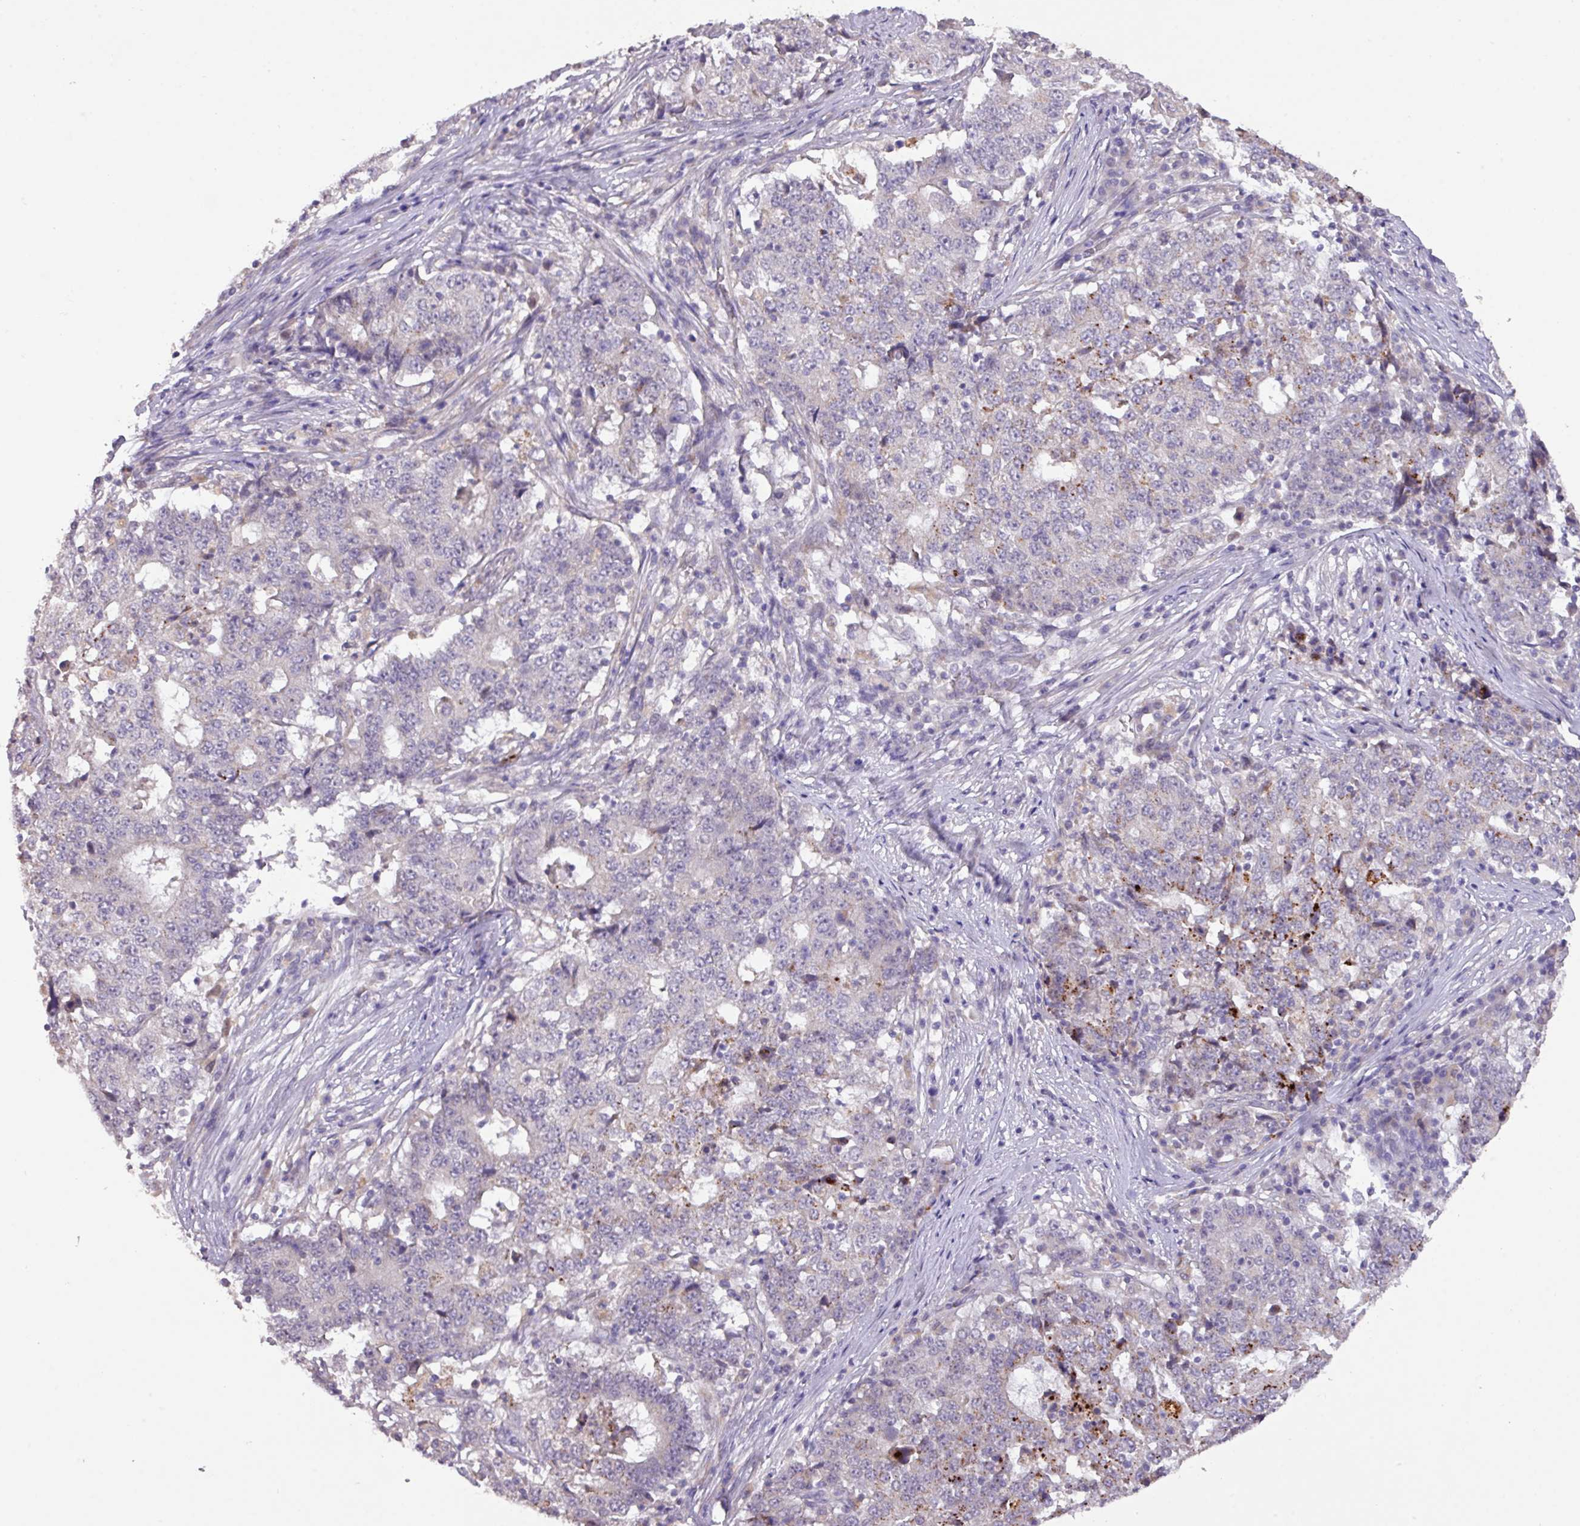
{"staining": {"intensity": "moderate", "quantity": "<25%", "location": "cytoplasmic/membranous"}, "tissue": "stomach cancer", "cell_type": "Tumor cells", "image_type": "cancer", "snomed": [{"axis": "morphology", "description": "Adenocarcinoma, NOS"}, {"axis": "topography", "description": "Stomach"}], "caption": "High-power microscopy captured an immunohistochemistry (IHC) histopathology image of stomach cancer (adenocarcinoma), revealing moderate cytoplasmic/membranous staining in approximately <25% of tumor cells.", "gene": "PRADC1", "patient": {"sex": "male", "age": 59}}